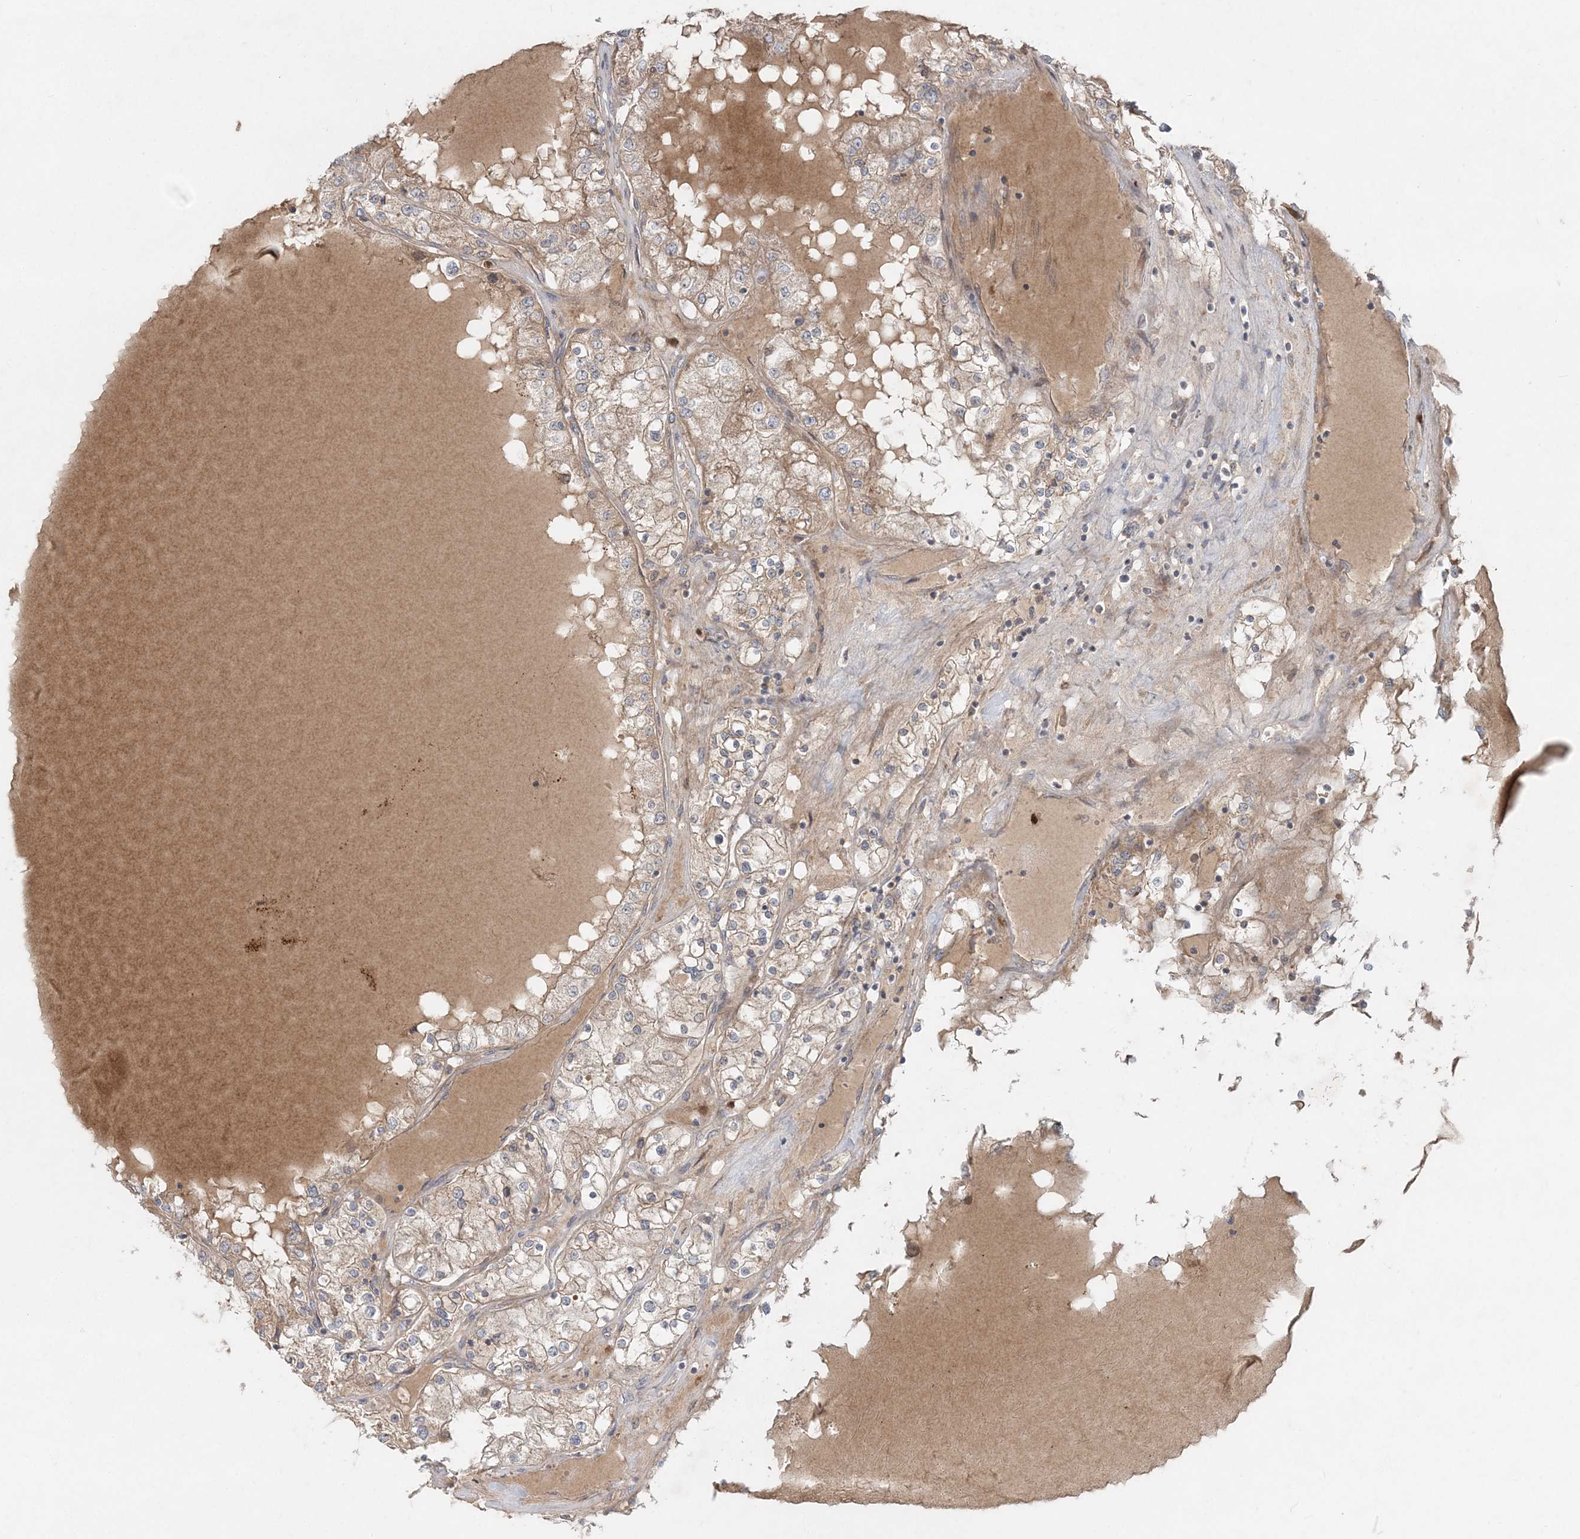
{"staining": {"intensity": "weak", "quantity": "25%-75%", "location": "cytoplasmic/membranous"}, "tissue": "renal cancer", "cell_type": "Tumor cells", "image_type": "cancer", "snomed": [{"axis": "morphology", "description": "Adenocarcinoma, NOS"}, {"axis": "topography", "description": "Kidney"}], "caption": "This is a micrograph of IHC staining of adenocarcinoma (renal), which shows weak staining in the cytoplasmic/membranous of tumor cells.", "gene": "LRPPRC", "patient": {"sex": "male", "age": 68}}